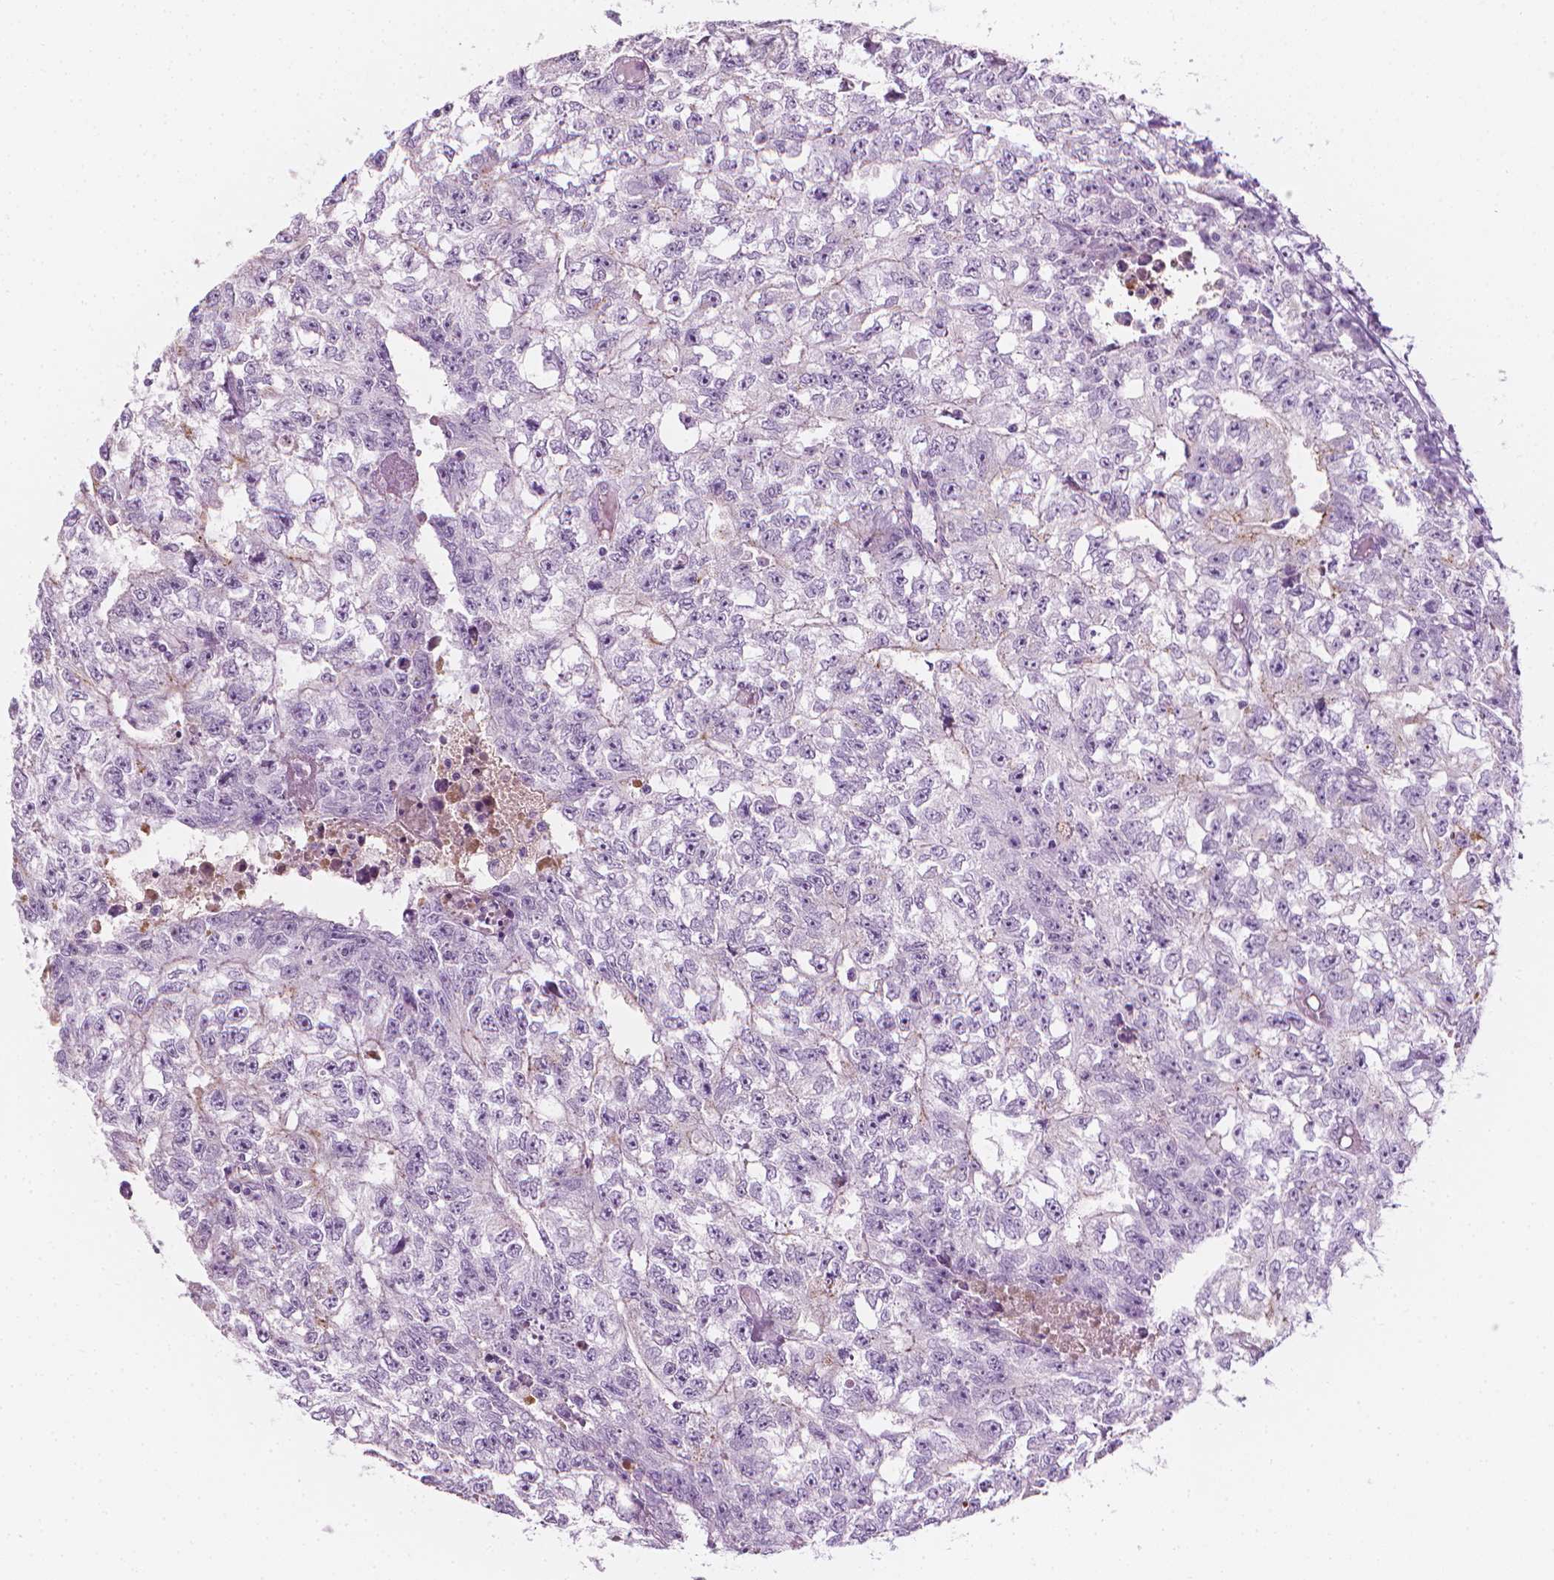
{"staining": {"intensity": "negative", "quantity": "none", "location": "none"}, "tissue": "testis cancer", "cell_type": "Tumor cells", "image_type": "cancer", "snomed": [{"axis": "morphology", "description": "Carcinoma, Embryonal, NOS"}, {"axis": "morphology", "description": "Teratoma, malignant, NOS"}, {"axis": "topography", "description": "Testis"}], "caption": "Protein analysis of testis embryonal carcinoma reveals no significant staining in tumor cells. The staining is performed using DAB brown chromogen with nuclei counter-stained in using hematoxylin.", "gene": "SCG3", "patient": {"sex": "male", "age": 24}}